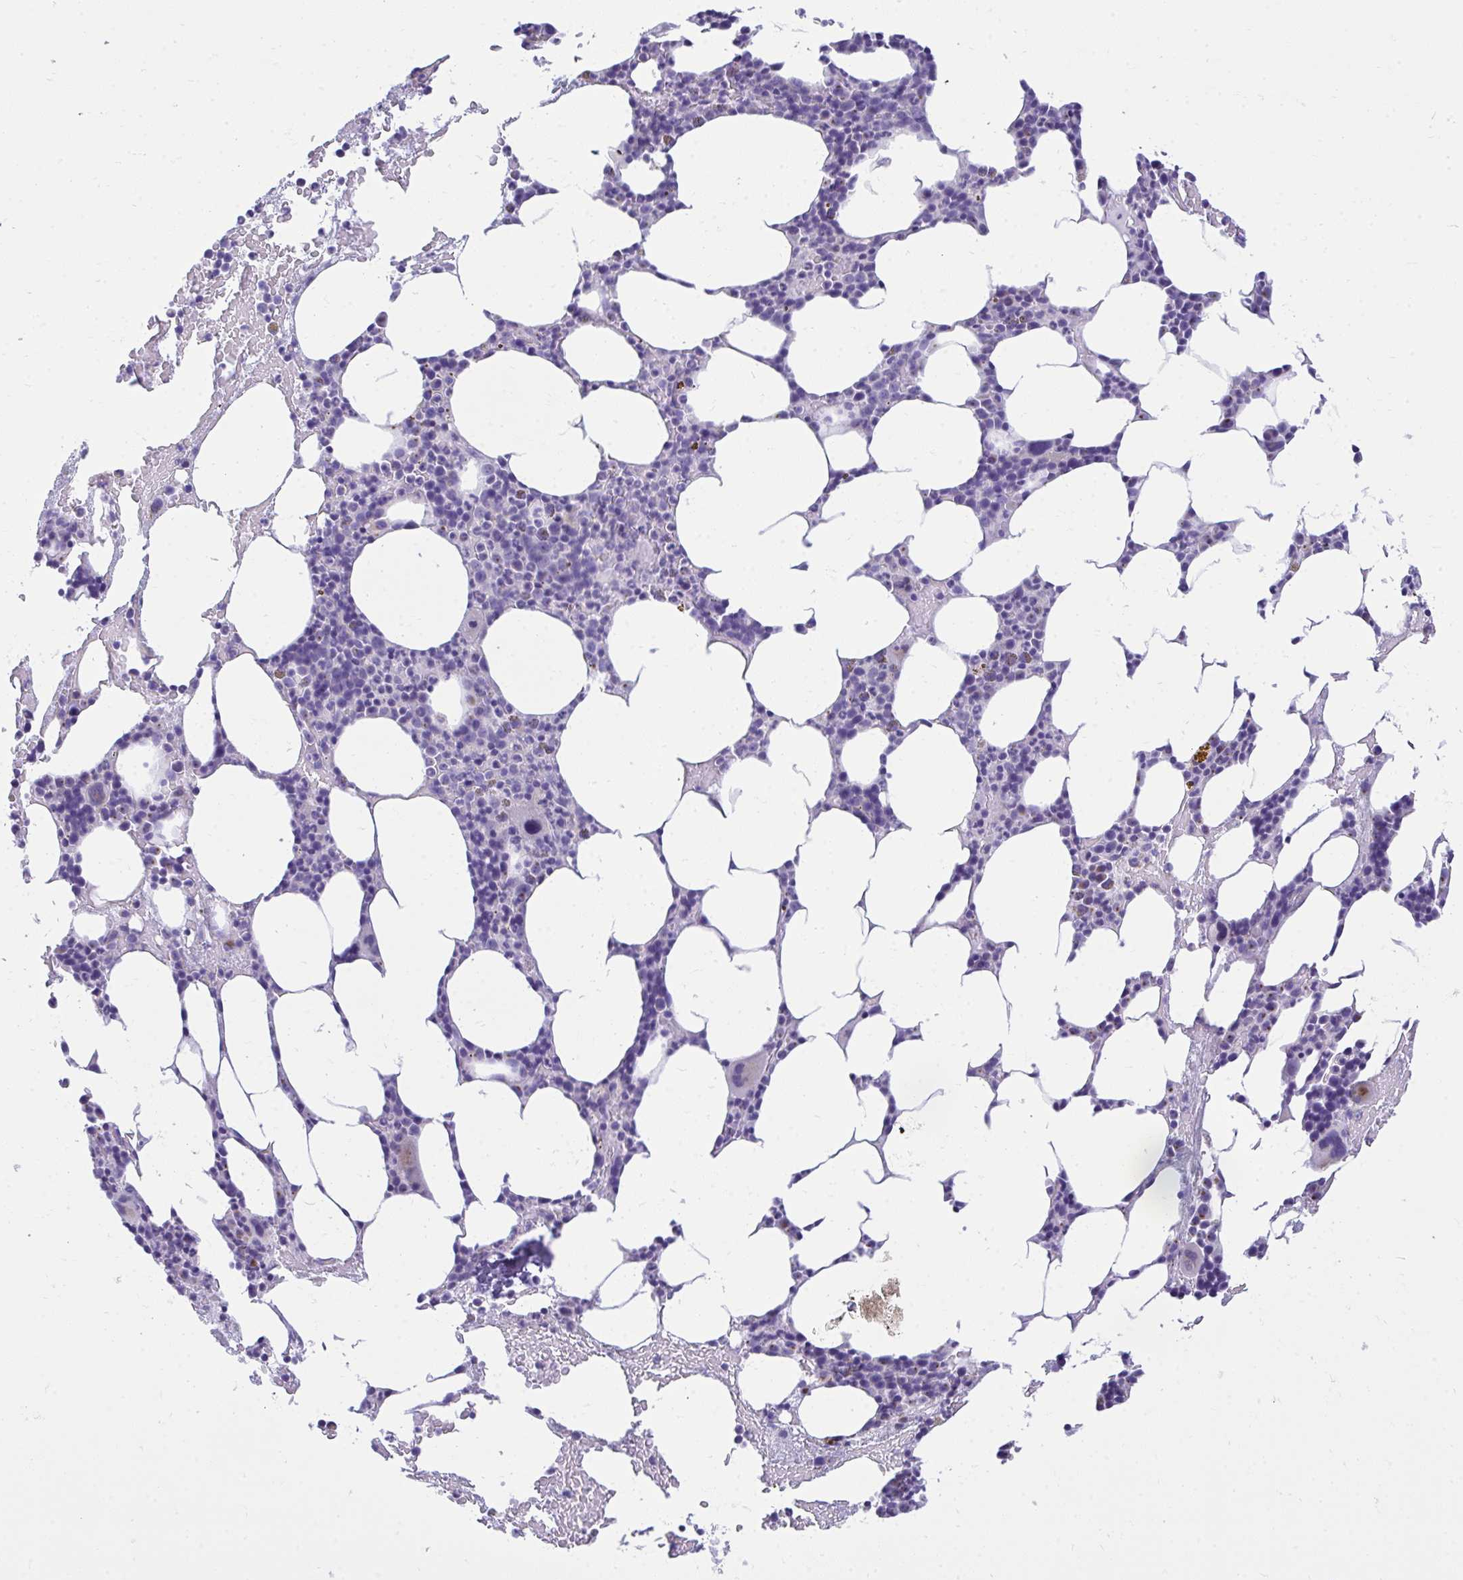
{"staining": {"intensity": "weak", "quantity": "<25%", "location": "cytoplasmic/membranous"}, "tissue": "bone marrow", "cell_type": "Hematopoietic cells", "image_type": "normal", "snomed": [{"axis": "morphology", "description": "Normal tissue, NOS"}, {"axis": "topography", "description": "Bone marrow"}], "caption": "This histopathology image is of normal bone marrow stained with immunohistochemistry to label a protein in brown with the nuclei are counter-stained blue. There is no expression in hematopoietic cells. (Immunohistochemistry (ihc), brightfield microscopy, high magnification).", "gene": "AIG1", "patient": {"sex": "female", "age": 62}}